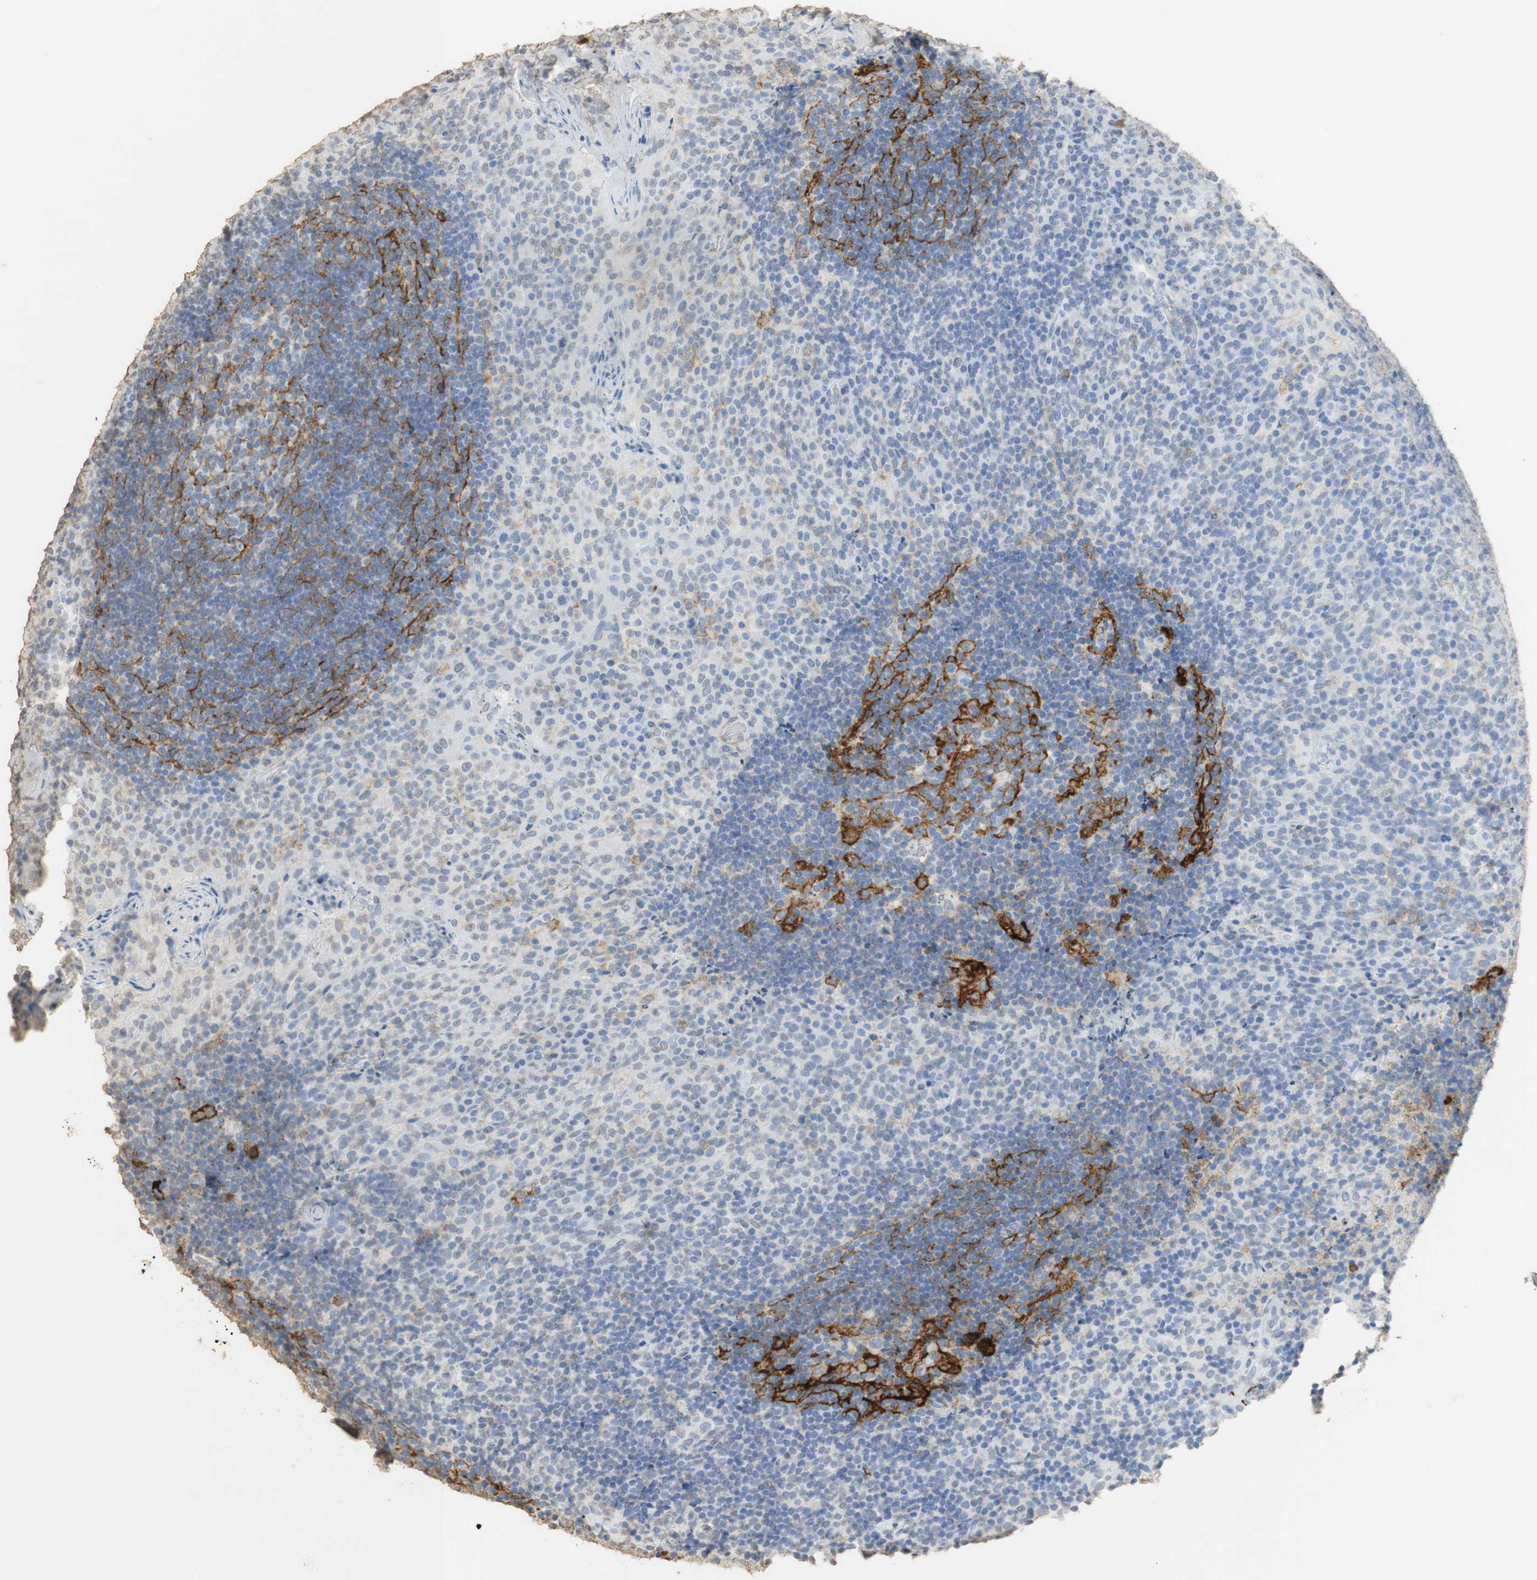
{"staining": {"intensity": "negative", "quantity": "none", "location": "none"}, "tissue": "tonsil", "cell_type": "Germinal center cells", "image_type": "normal", "snomed": [{"axis": "morphology", "description": "Normal tissue, NOS"}, {"axis": "topography", "description": "Tonsil"}], "caption": "Immunohistochemistry histopathology image of benign tonsil: human tonsil stained with DAB reveals no significant protein positivity in germinal center cells. (DAB immunohistochemistry (IHC) with hematoxylin counter stain).", "gene": "L1CAM", "patient": {"sex": "male", "age": 17}}